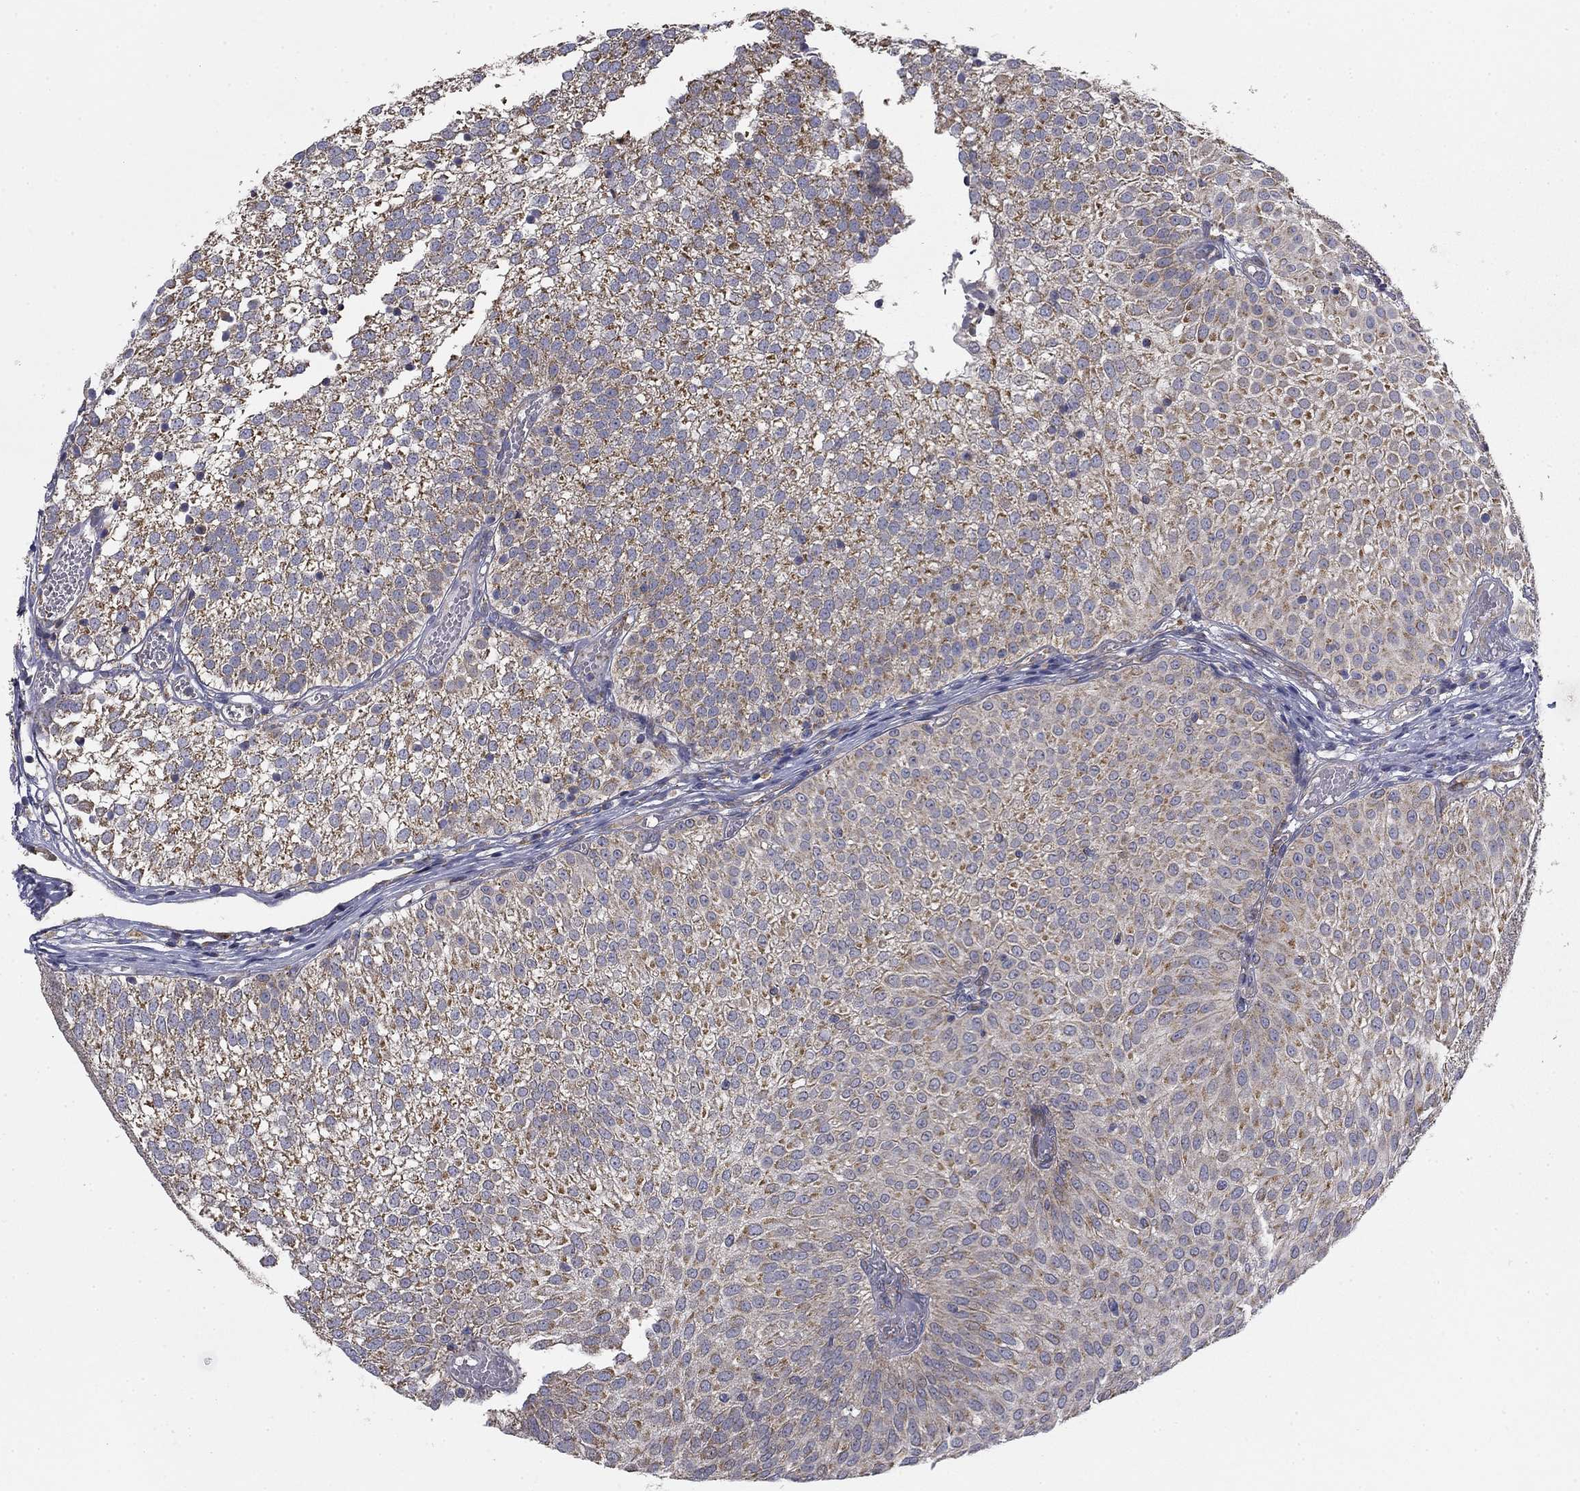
{"staining": {"intensity": "moderate", "quantity": "25%-75%", "location": "cytoplasmic/membranous"}, "tissue": "urothelial cancer", "cell_type": "Tumor cells", "image_type": "cancer", "snomed": [{"axis": "morphology", "description": "Urothelial carcinoma, Low grade"}, {"axis": "topography", "description": "Urinary bladder"}], "caption": "Urothelial cancer tissue exhibits moderate cytoplasmic/membranous positivity in approximately 25%-75% of tumor cells, visualized by immunohistochemistry.", "gene": "MMAA", "patient": {"sex": "male", "age": 52}}